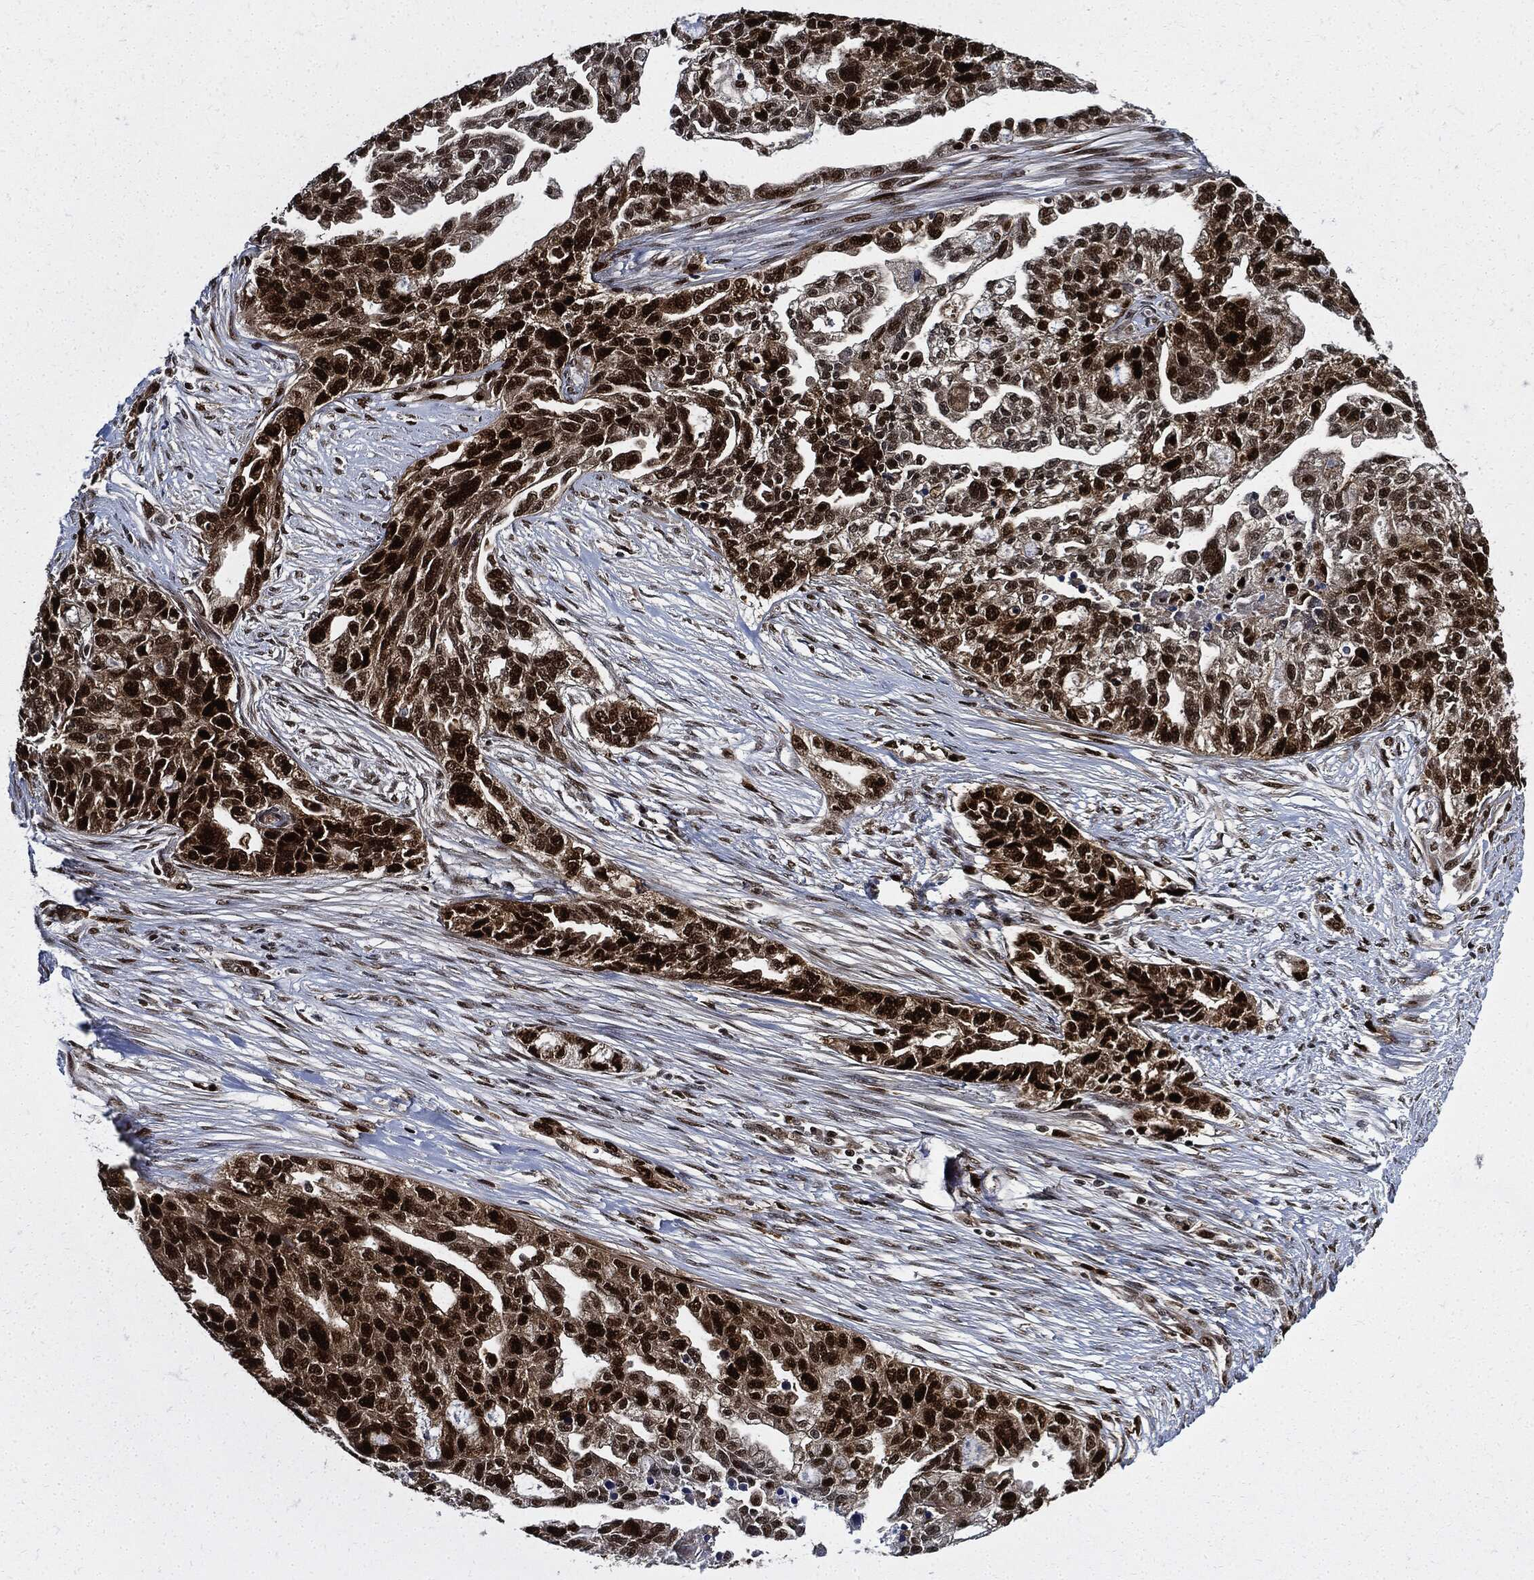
{"staining": {"intensity": "strong", "quantity": ">75%", "location": "nuclear"}, "tissue": "ovarian cancer", "cell_type": "Tumor cells", "image_type": "cancer", "snomed": [{"axis": "morphology", "description": "Cystadenocarcinoma, serous, NOS"}, {"axis": "topography", "description": "Ovary"}], "caption": "About >75% of tumor cells in human serous cystadenocarcinoma (ovarian) display strong nuclear protein staining as visualized by brown immunohistochemical staining.", "gene": "PCNA", "patient": {"sex": "female", "age": 51}}